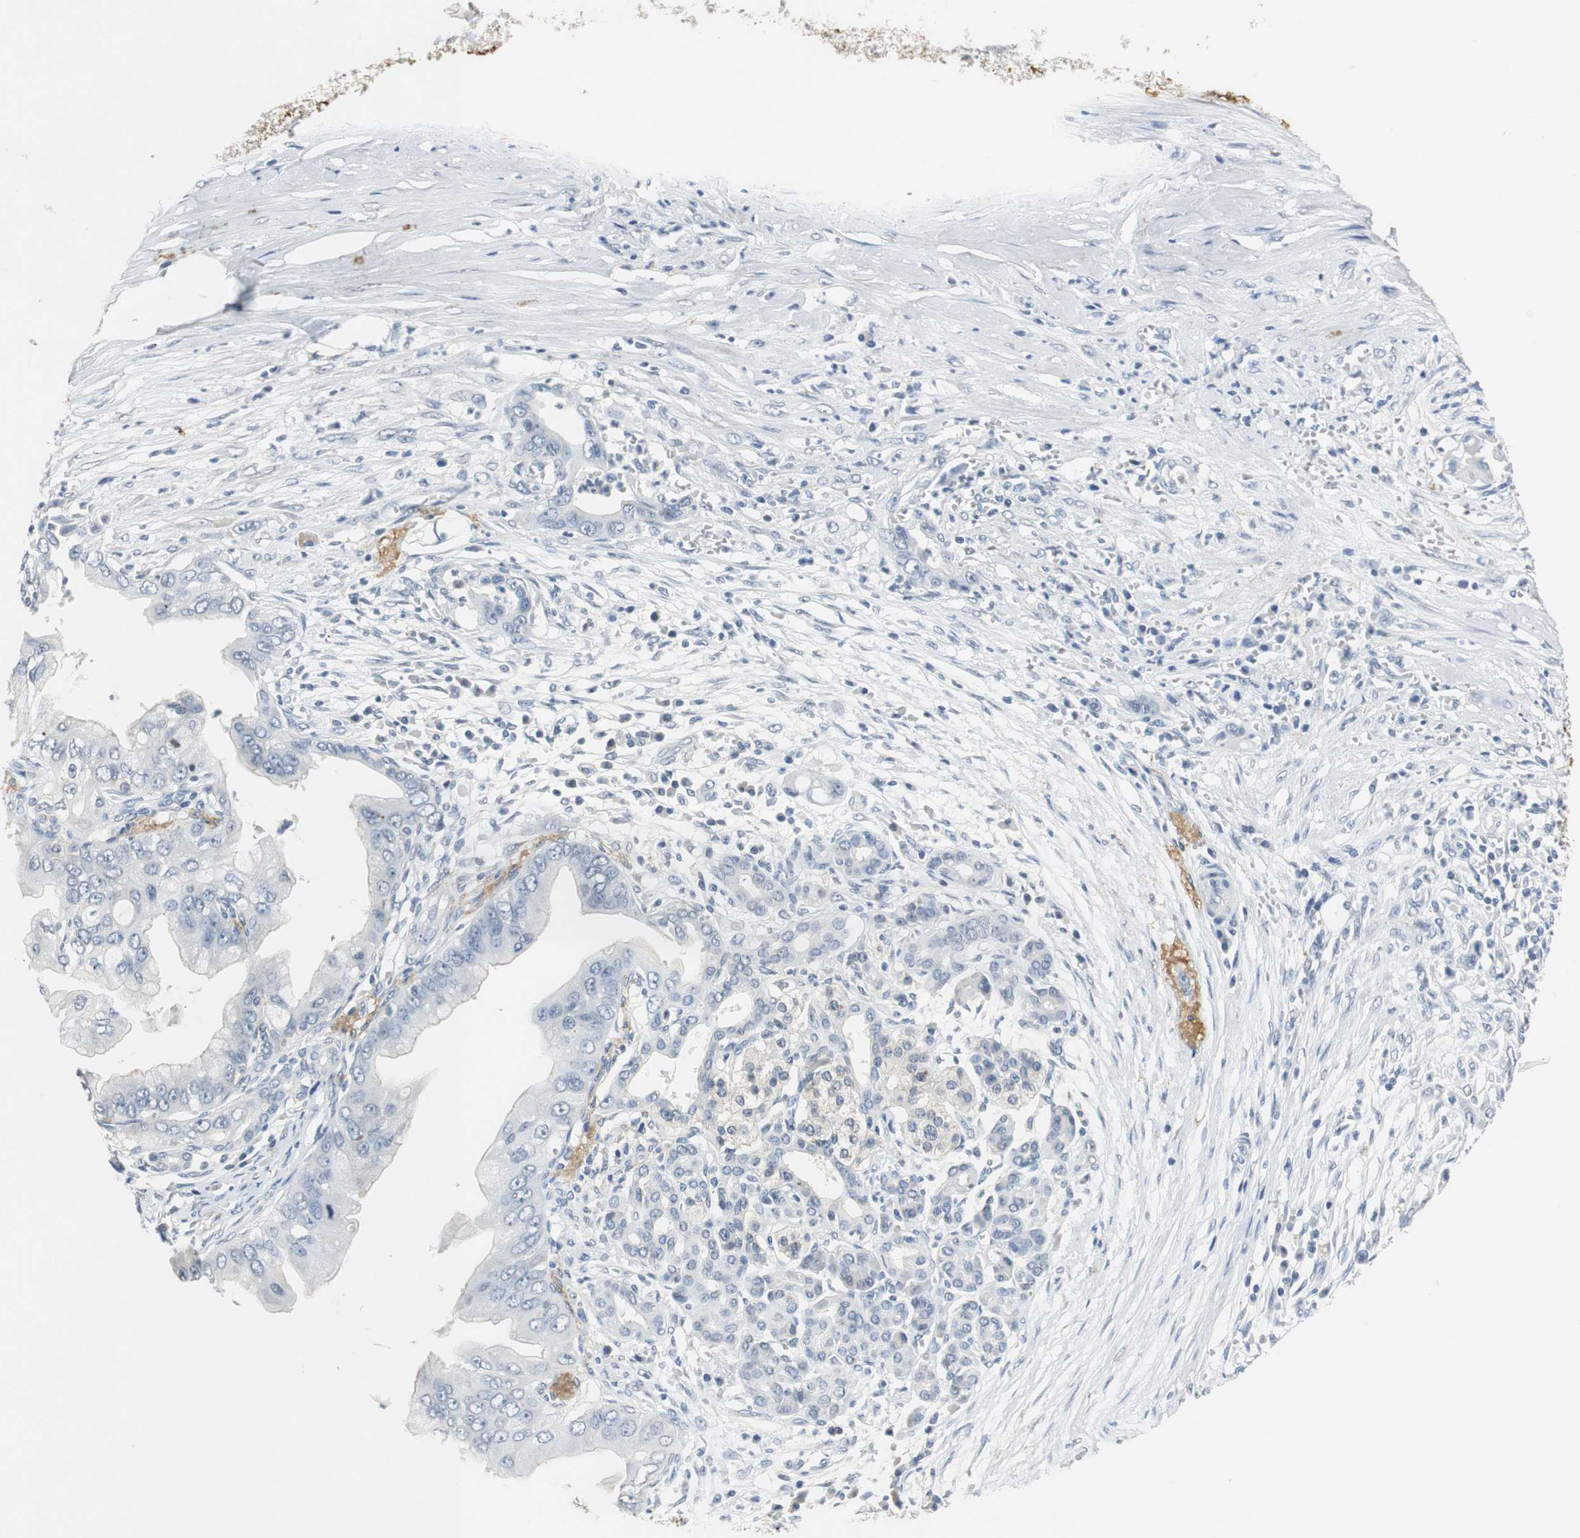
{"staining": {"intensity": "negative", "quantity": "none", "location": "none"}, "tissue": "pancreatic cancer", "cell_type": "Tumor cells", "image_type": "cancer", "snomed": [{"axis": "morphology", "description": "Adenocarcinoma, NOS"}, {"axis": "topography", "description": "Pancreas"}], "caption": "The image reveals no significant staining in tumor cells of adenocarcinoma (pancreatic). (Brightfield microscopy of DAB immunohistochemistry at high magnification).", "gene": "MUC7", "patient": {"sex": "male", "age": 59}}